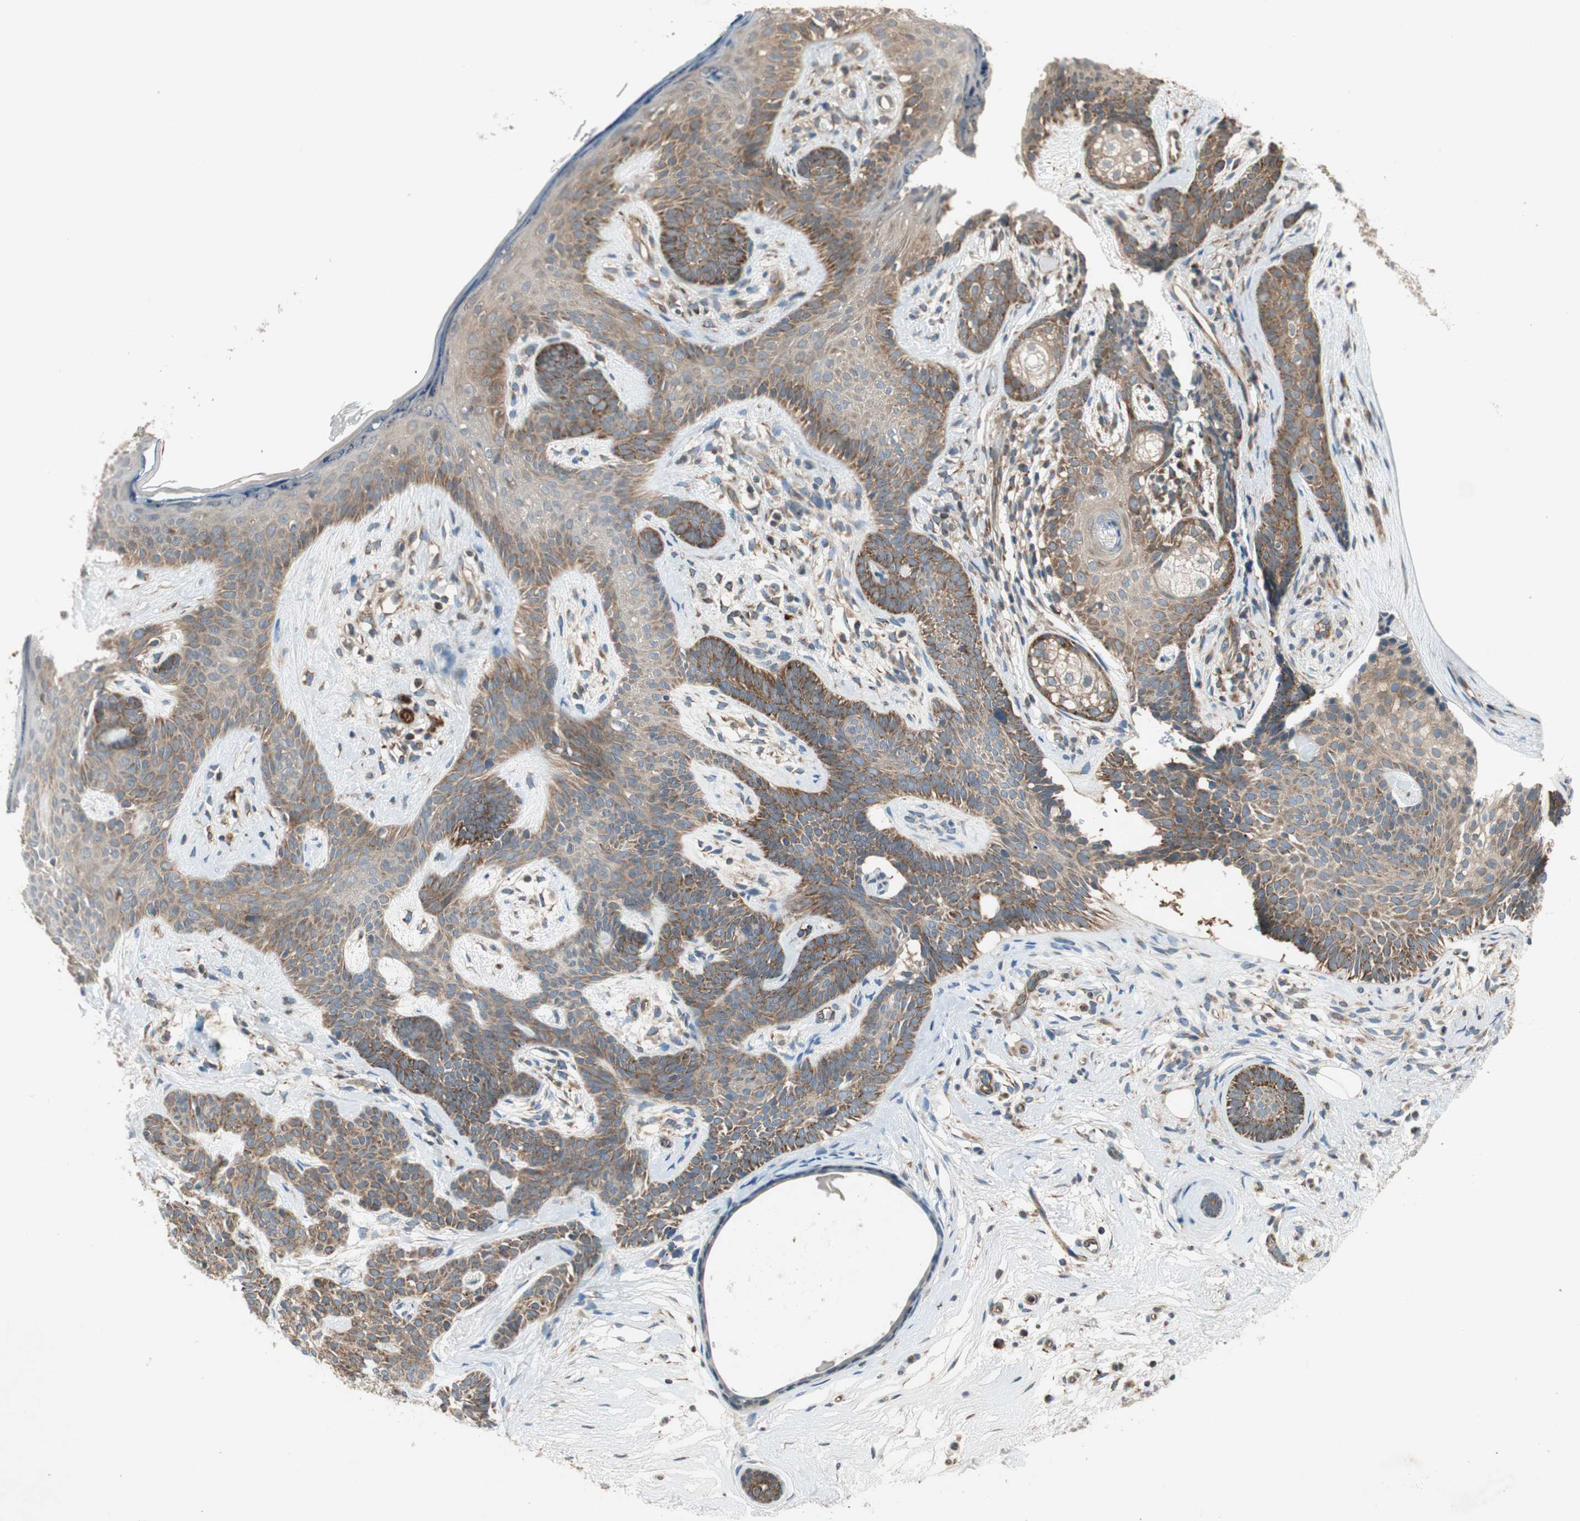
{"staining": {"intensity": "strong", "quantity": ">75%", "location": "cytoplasmic/membranous"}, "tissue": "skin cancer", "cell_type": "Tumor cells", "image_type": "cancer", "snomed": [{"axis": "morphology", "description": "Developmental malformation"}, {"axis": "morphology", "description": "Basal cell carcinoma"}, {"axis": "topography", "description": "Skin"}], "caption": "Skin cancer stained for a protein reveals strong cytoplasmic/membranous positivity in tumor cells.", "gene": "CHADL", "patient": {"sex": "female", "age": 62}}